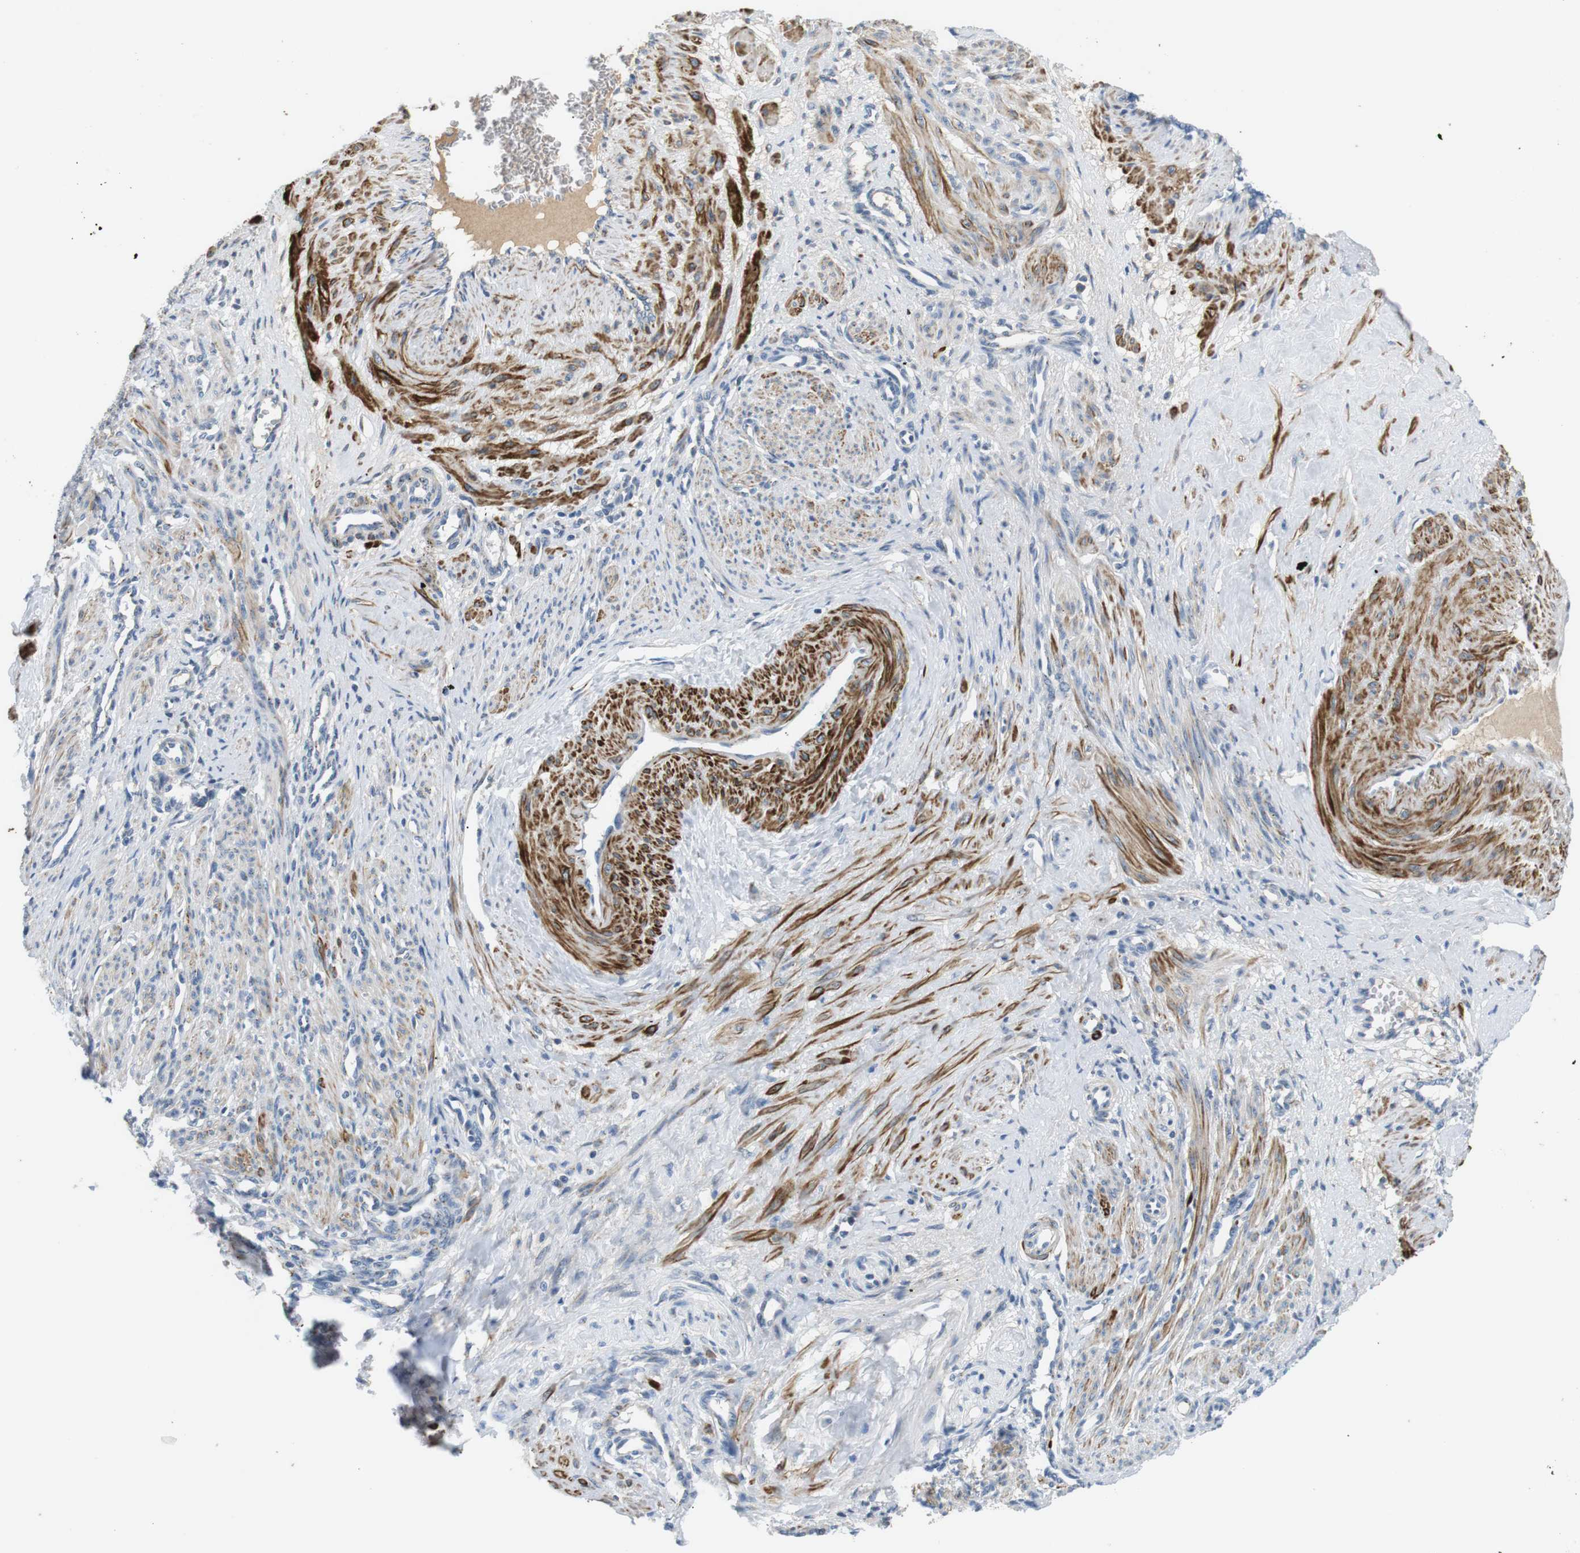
{"staining": {"intensity": "strong", "quantity": "25%-75%", "location": "cytoplasmic/membranous"}, "tissue": "smooth muscle", "cell_type": "Smooth muscle cells", "image_type": "normal", "snomed": [{"axis": "morphology", "description": "Normal tissue, NOS"}, {"axis": "topography", "description": "Endometrium"}], "caption": "Human smooth muscle stained with a brown dye reveals strong cytoplasmic/membranous positive positivity in about 25%-75% of smooth muscle cells.", "gene": "UNC5CL", "patient": {"sex": "female", "age": 33}}